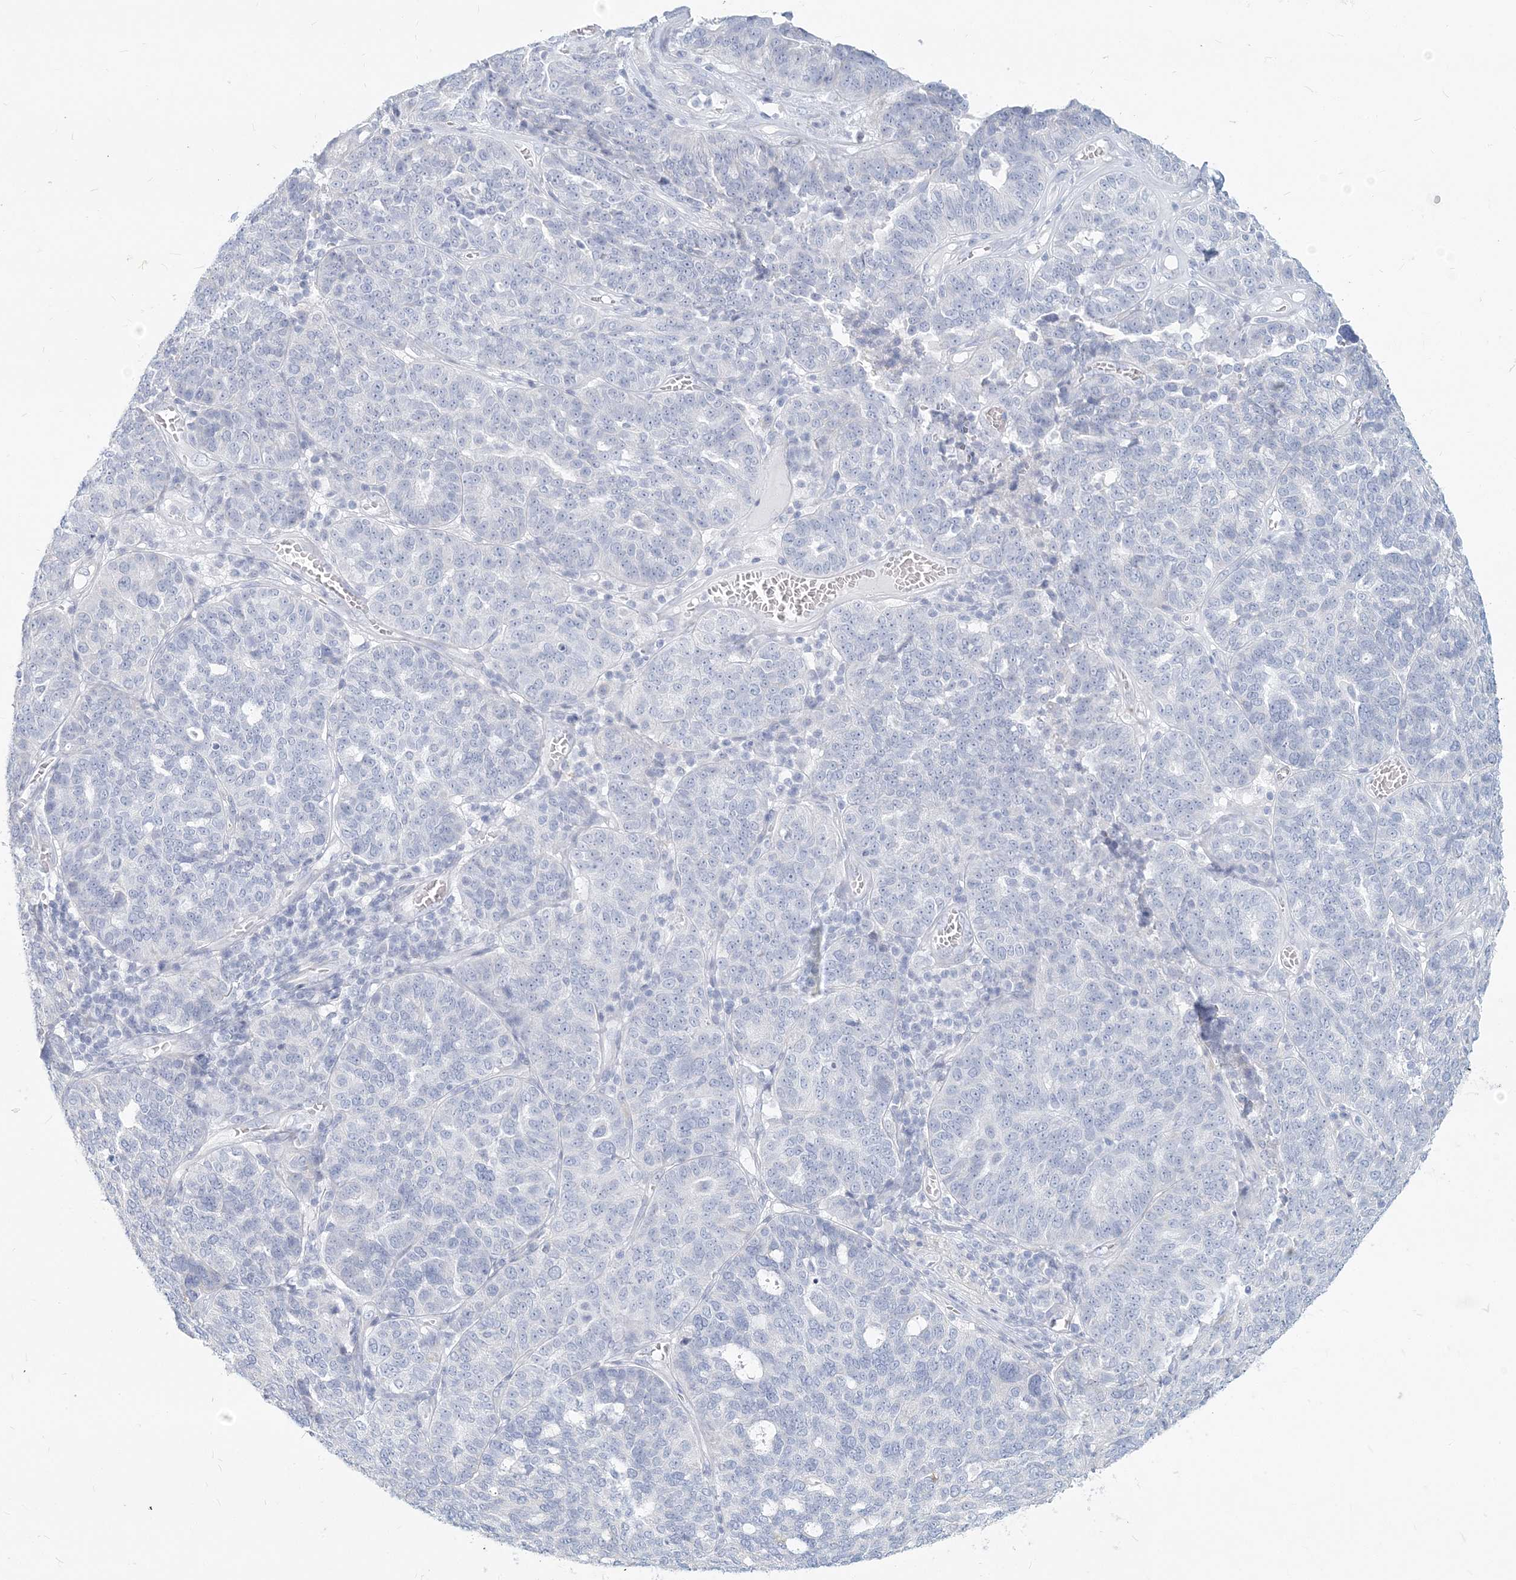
{"staining": {"intensity": "negative", "quantity": "none", "location": "none"}, "tissue": "ovarian cancer", "cell_type": "Tumor cells", "image_type": "cancer", "snomed": [{"axis": "morphology", "description": "Cystadenocarcinoma, serous, NOS"}, {"axis": "topography", "description": "Ovary"}], "caption": "Tumor cells show no significant protein staining in ovarian serous cystadenocarcinoma. (Brightfield microscopy of DAB (3,3'-diaminobenzidine) IHC at high magnification).", "gene": "CSN1S1", "patient": {"sex": "female", "age": 59}}